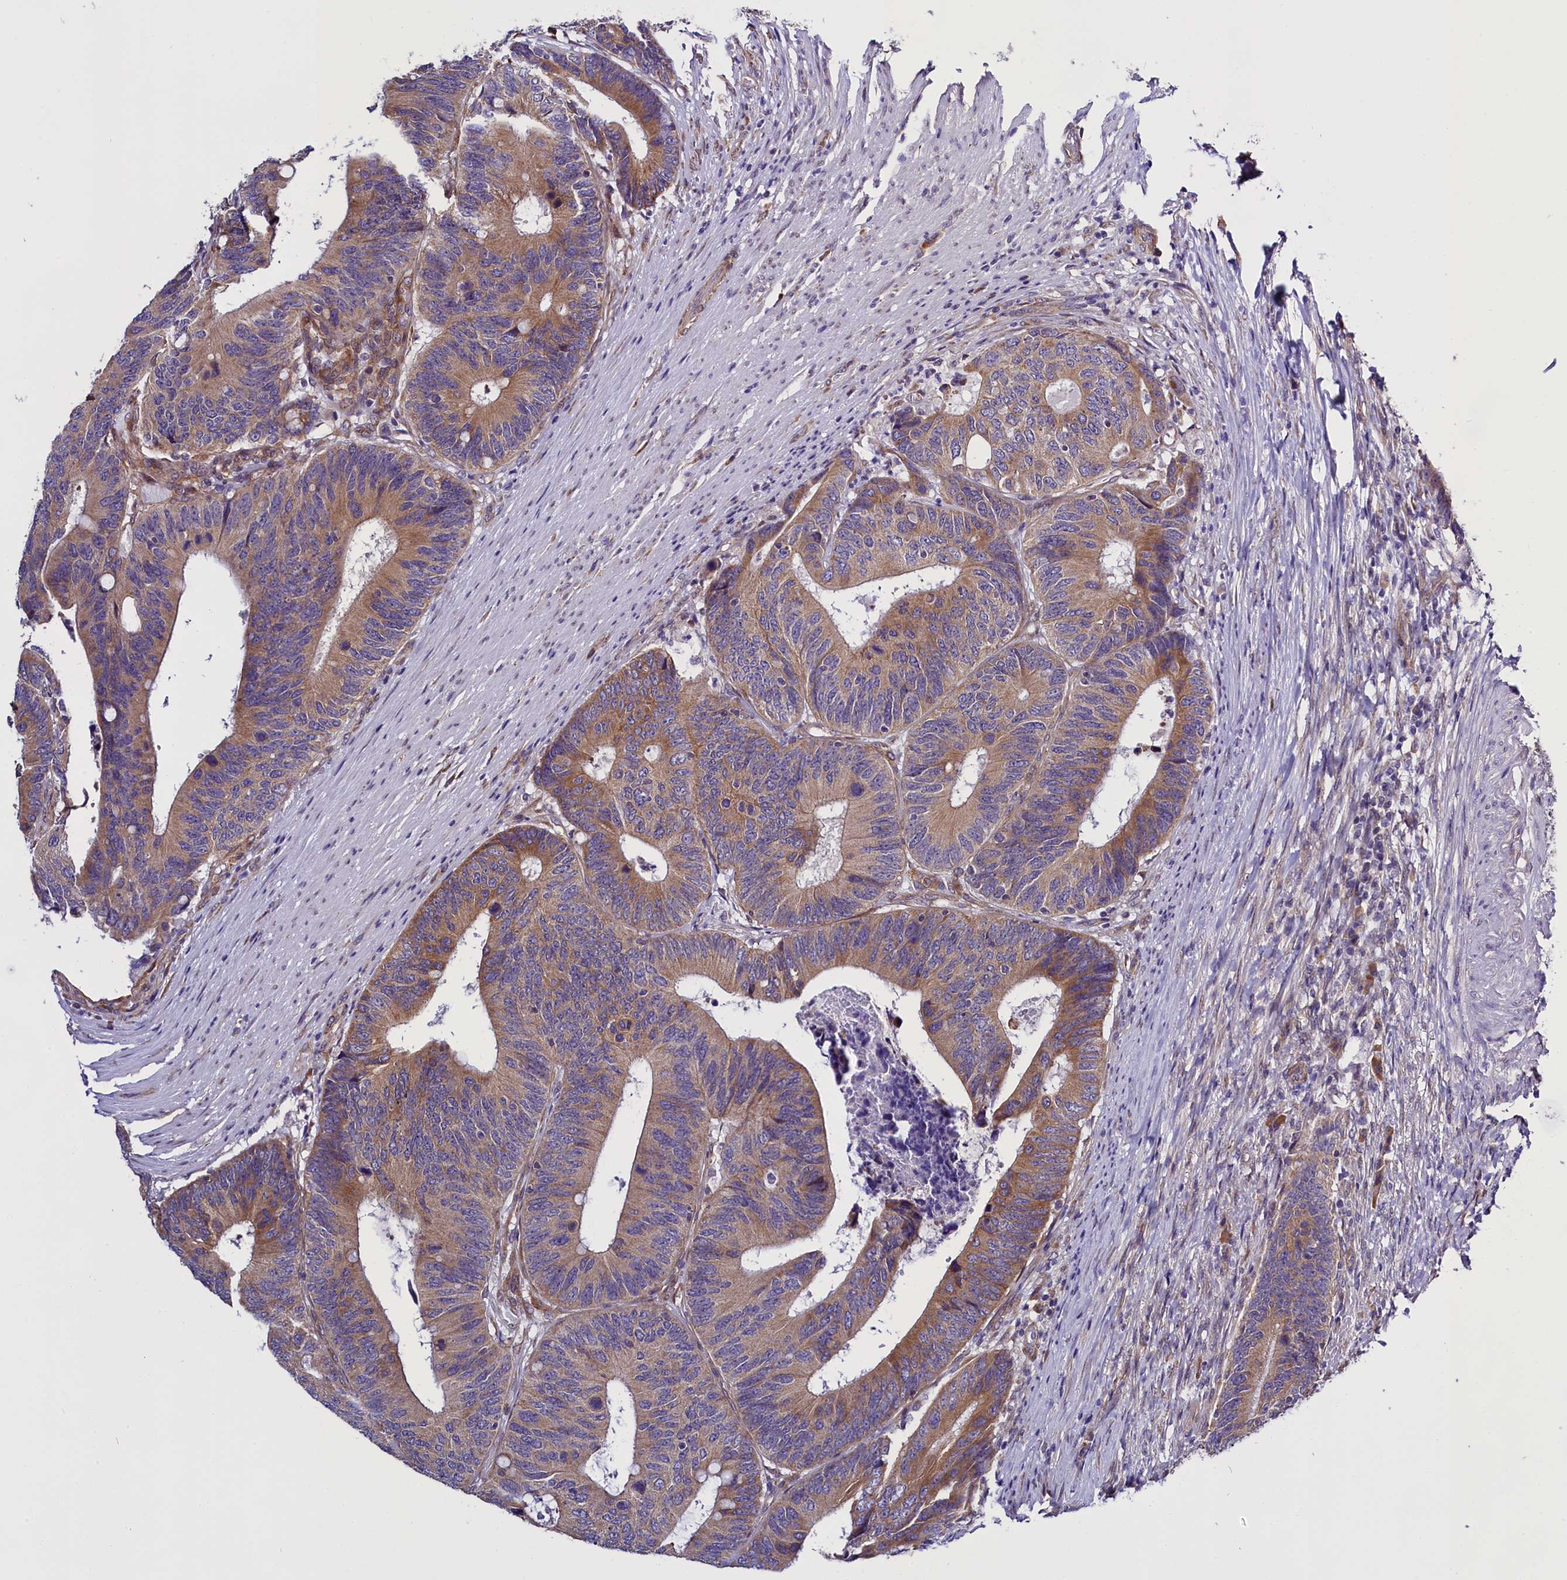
{"staining": {"intensity": "moderate", "quantity": ">75%", "location": "cytoplasmic/membranous"}, "tissue": "colorectal cancer", "cell_type": "Tumor cells", "image_type": "cancer", "snomed": [{"axis": "morphology", "description": "Adenocarcinoma, NOS"}, {"axis": "topography", "description": "Colon"}], "caption": "Immunohistochemical staining of adenocarcinoma (colorectal) exhibits medium levels of moderate cytoplasmic/membranous protein positivity in approximately >75% of tumor cells. Nuclei are stained in blue.", "gene": "UACA", "patient": {"sex": "male", "age": 87}}